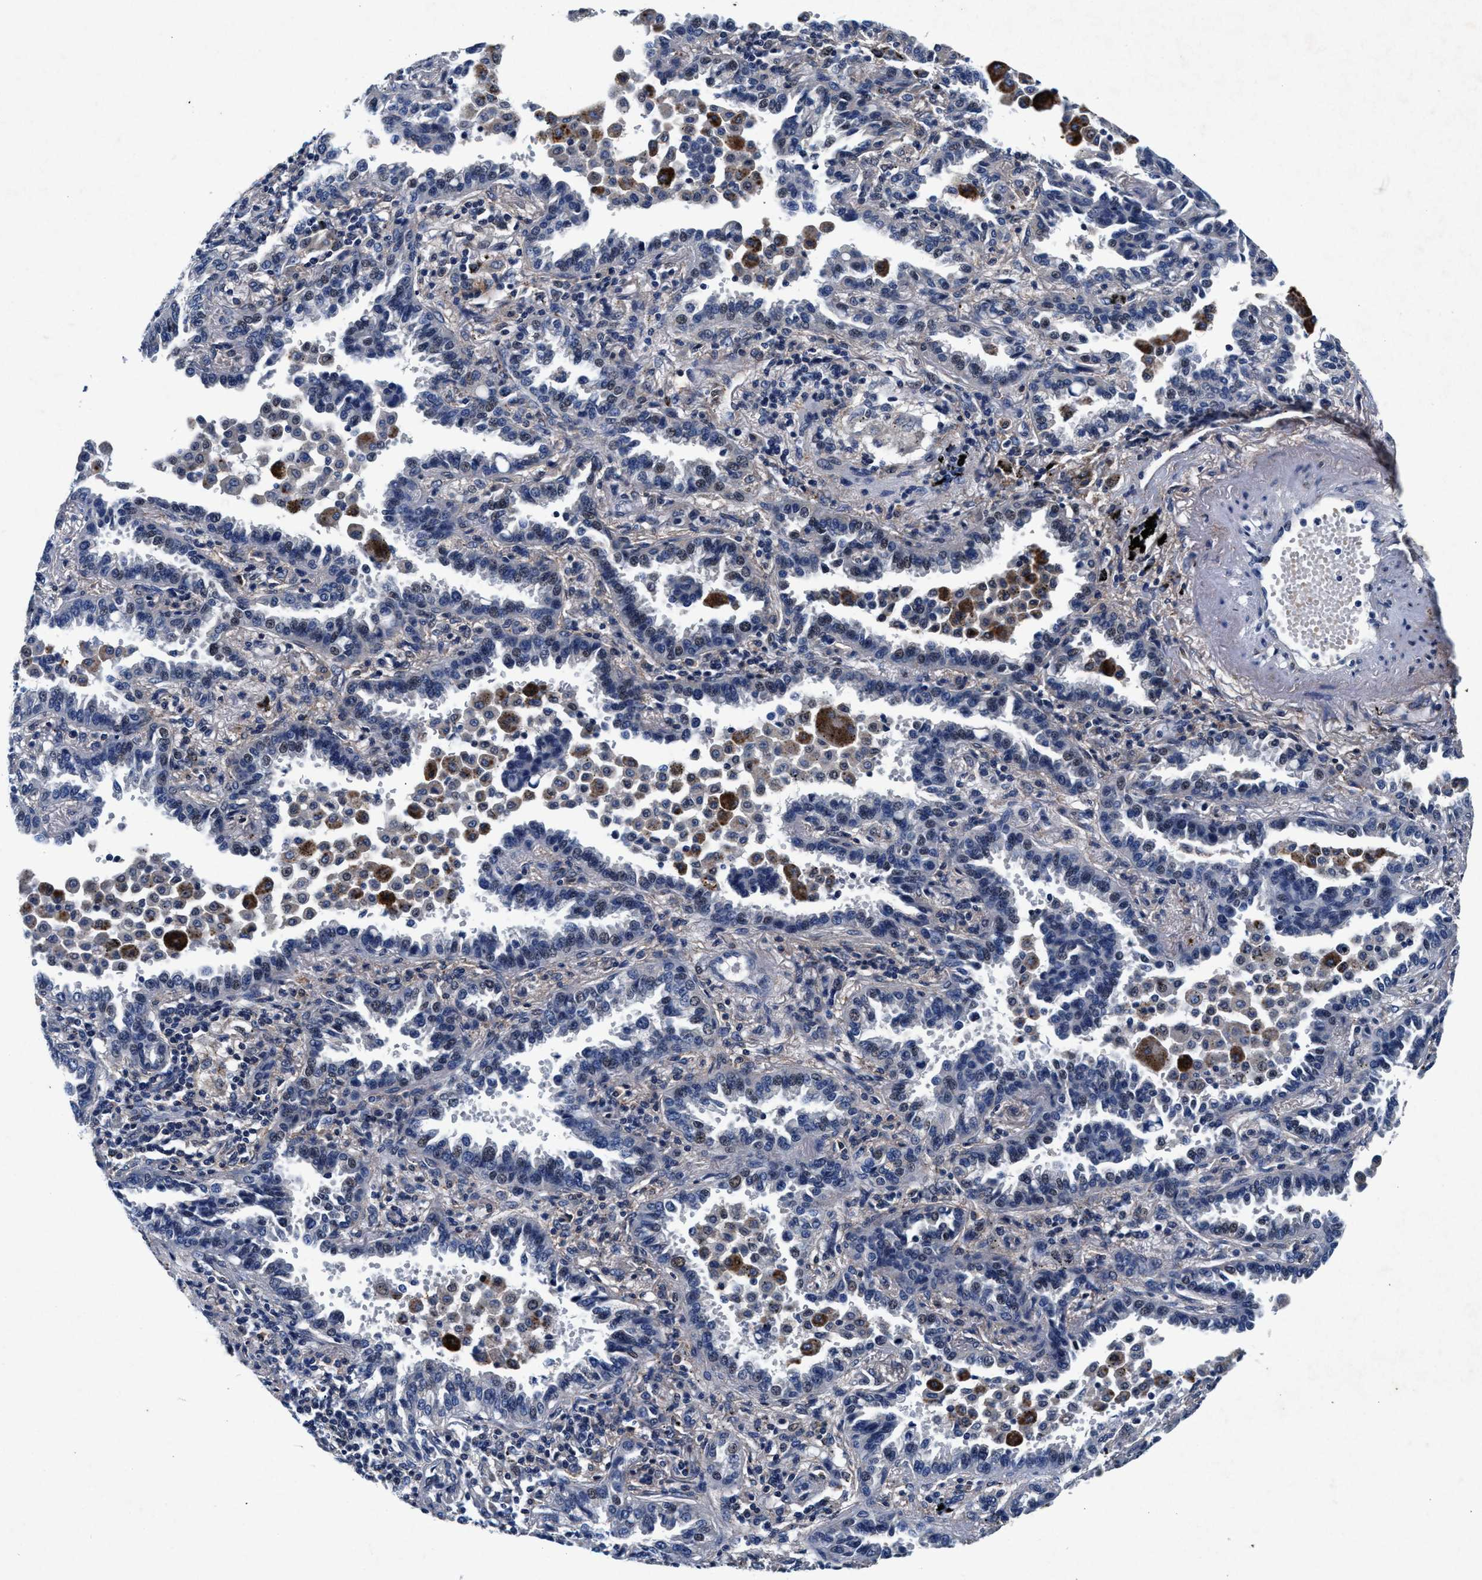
{"staining": {"intensity": "negative", "quantity": "none", "location": "none"}, "tissue": "lung cancer", "cell_type": "Tumor cells", "image_type": "cancer", "snomed": [{"axis": "morphology", "description": "Normal tissue, NOS"}, {"axis": "morphology", "description": "Adenocarcinoma, NOS"}, {"axis": "topography", "description": "Lung"}], "caption": "A photomicrograph of human lung cancer is negative for staining in tumor cells.", "gene": "SLC8A1", "patient": {"sex": "male", "age": 59}}